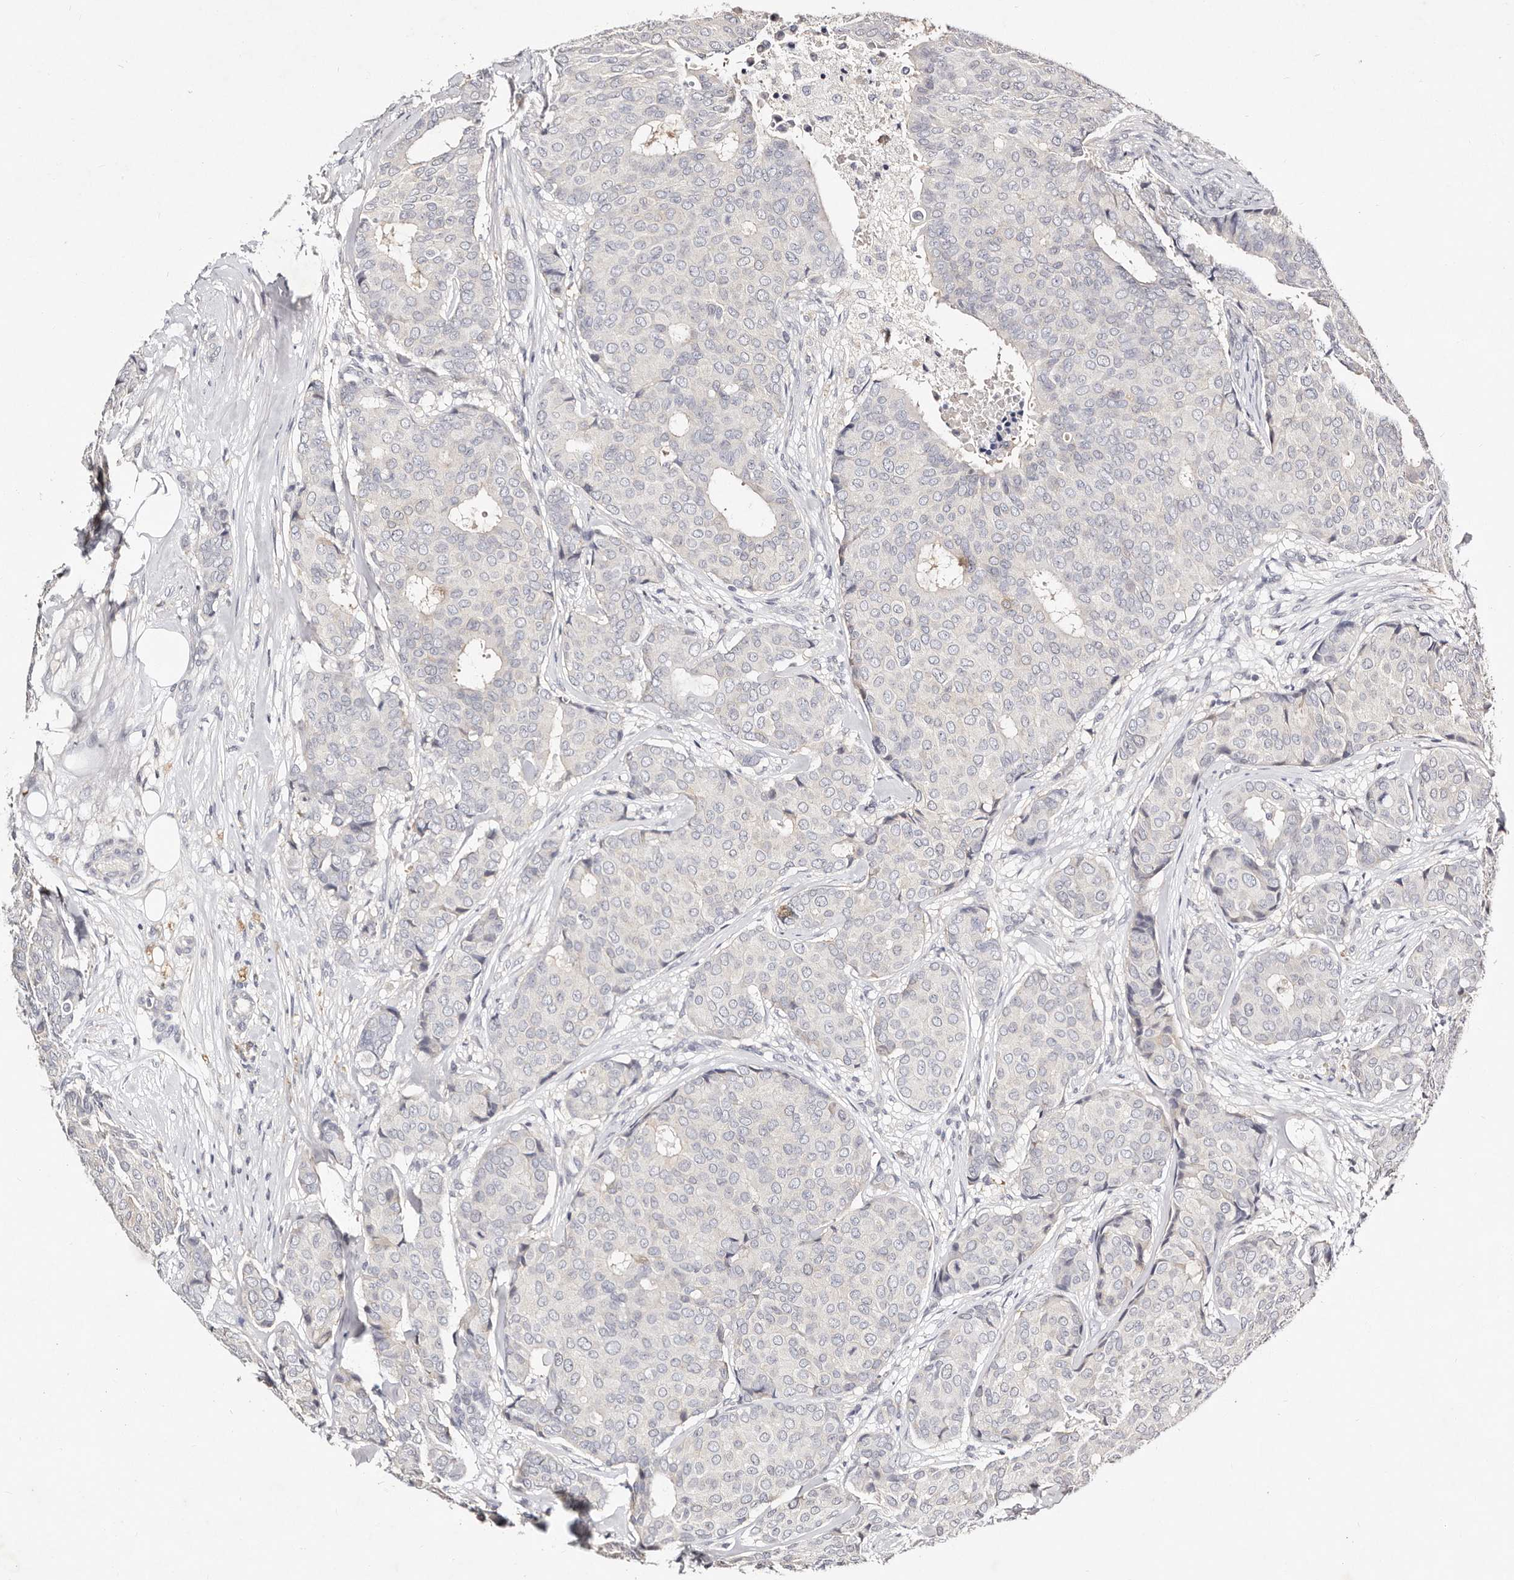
{"staining": {"intensity": "negative", "quantity": "none", "location": "none"}, "tissue": "breast cancer", "cell_type": "Tumor cells", "image_type": "cancer", "snomed": [{"axis": "morphology", "description": "Duct carcinoma"}, {"axis": "topography", "description": "Breast"}], "caption": "A high-resolution image shows IHC staining of breast cancer, which displays no significant positivity in tumor cells.", "gene": "MRPS33", "patient": {"sex": "female", "age": 75}}